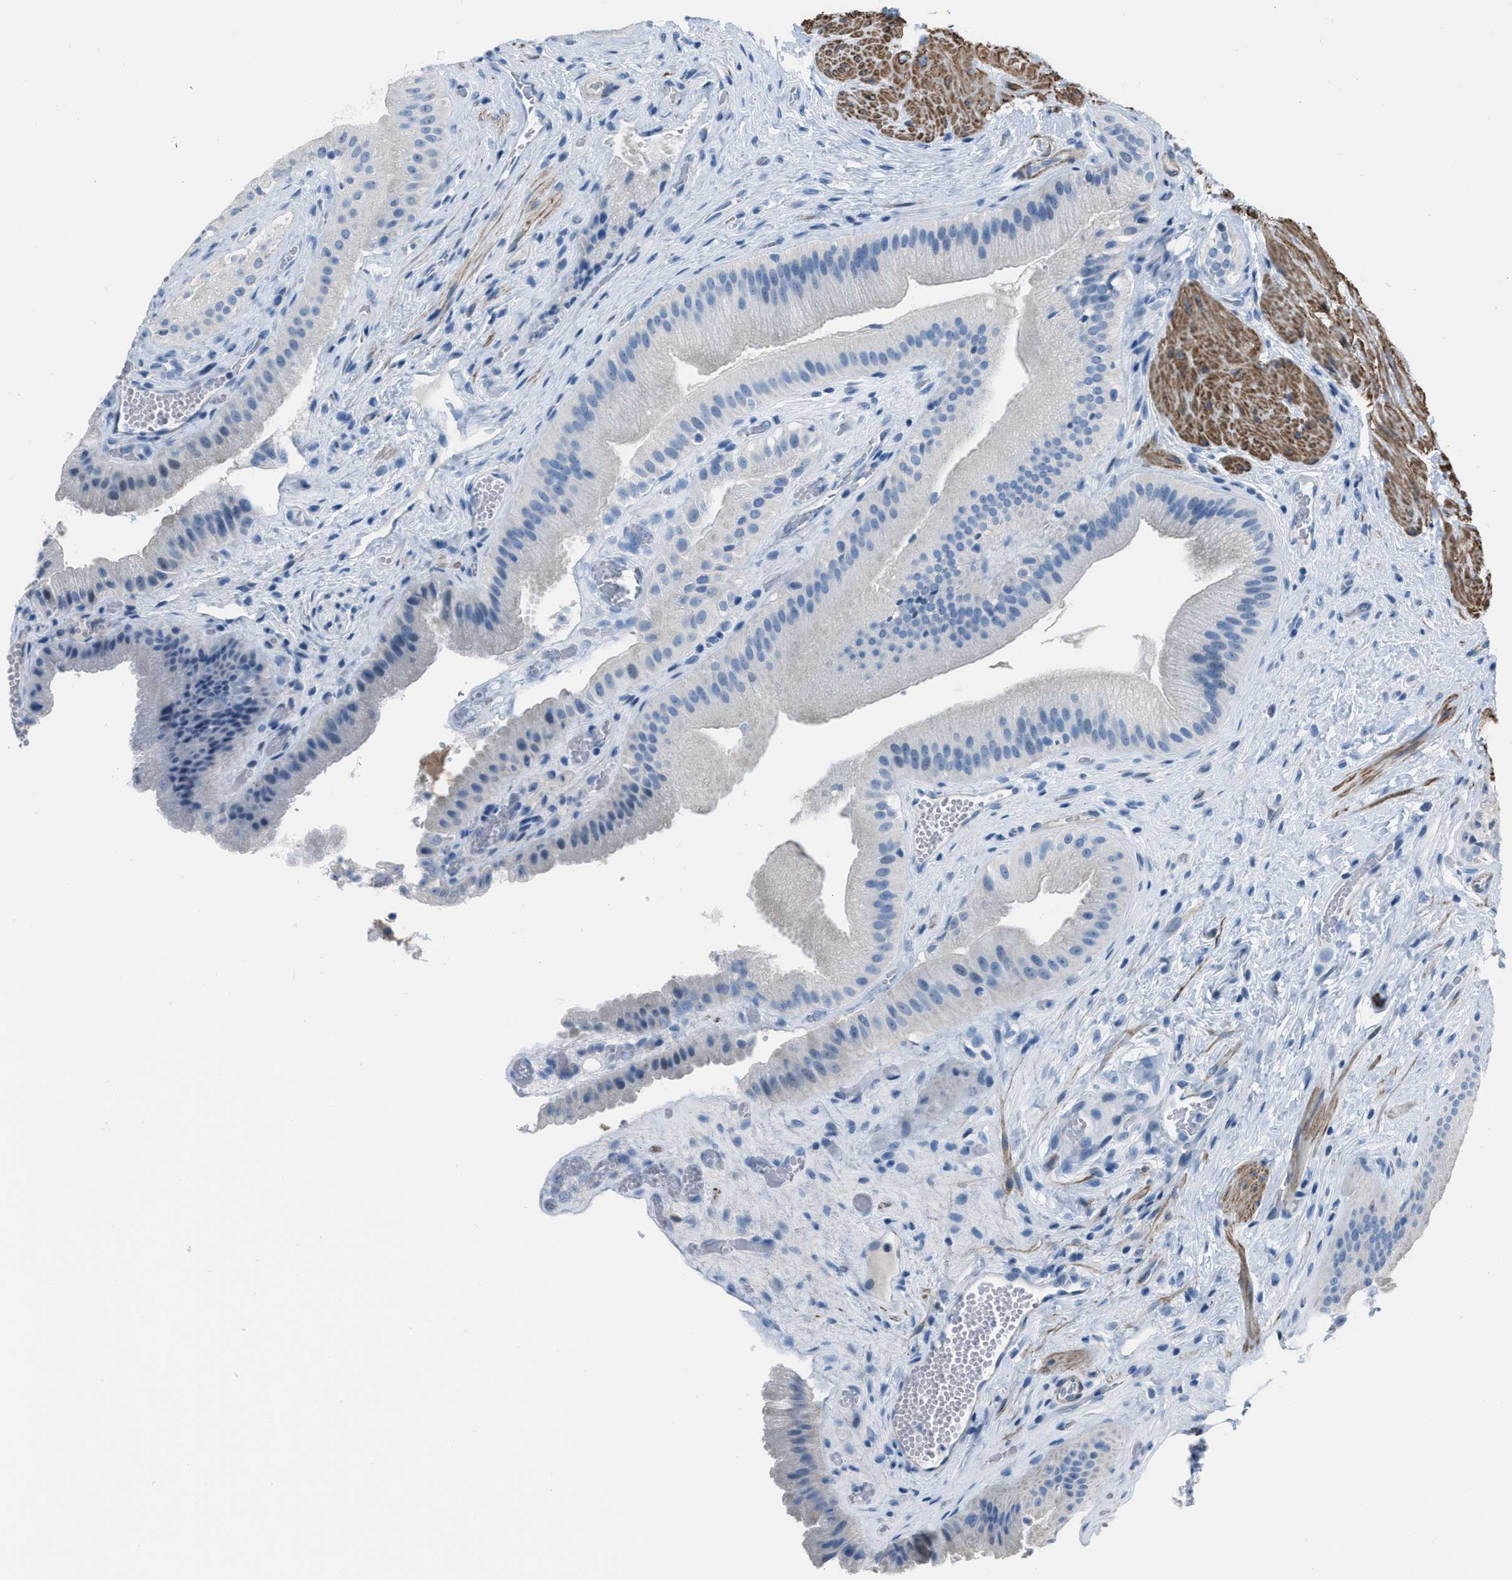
{"staining": {"intensity": "negative", "quantity": "none", "location": "none"}, "tissue": "gallbladder", "cell_type": "Glandular cells", "image_type": "normal", "snomed": [{"axis": "morphology", "description": "Normal tissue, NOS"}, {"axis": "topography", "description": "Gallbladder"}], "caption": "A high-resolution micrograph shows IHC staining of normal gallbladder, which reveals no significant staining in glandular cells. (Stains: DAB (3,3'-diaminobenzidine) immunohistochemistry (IHC) with hematoxylin counter stain, Microscopy: brightfield microscopy at high magnification).", "gene": "SPATC1L", "patient": {"sex": "male", "age": 49}}